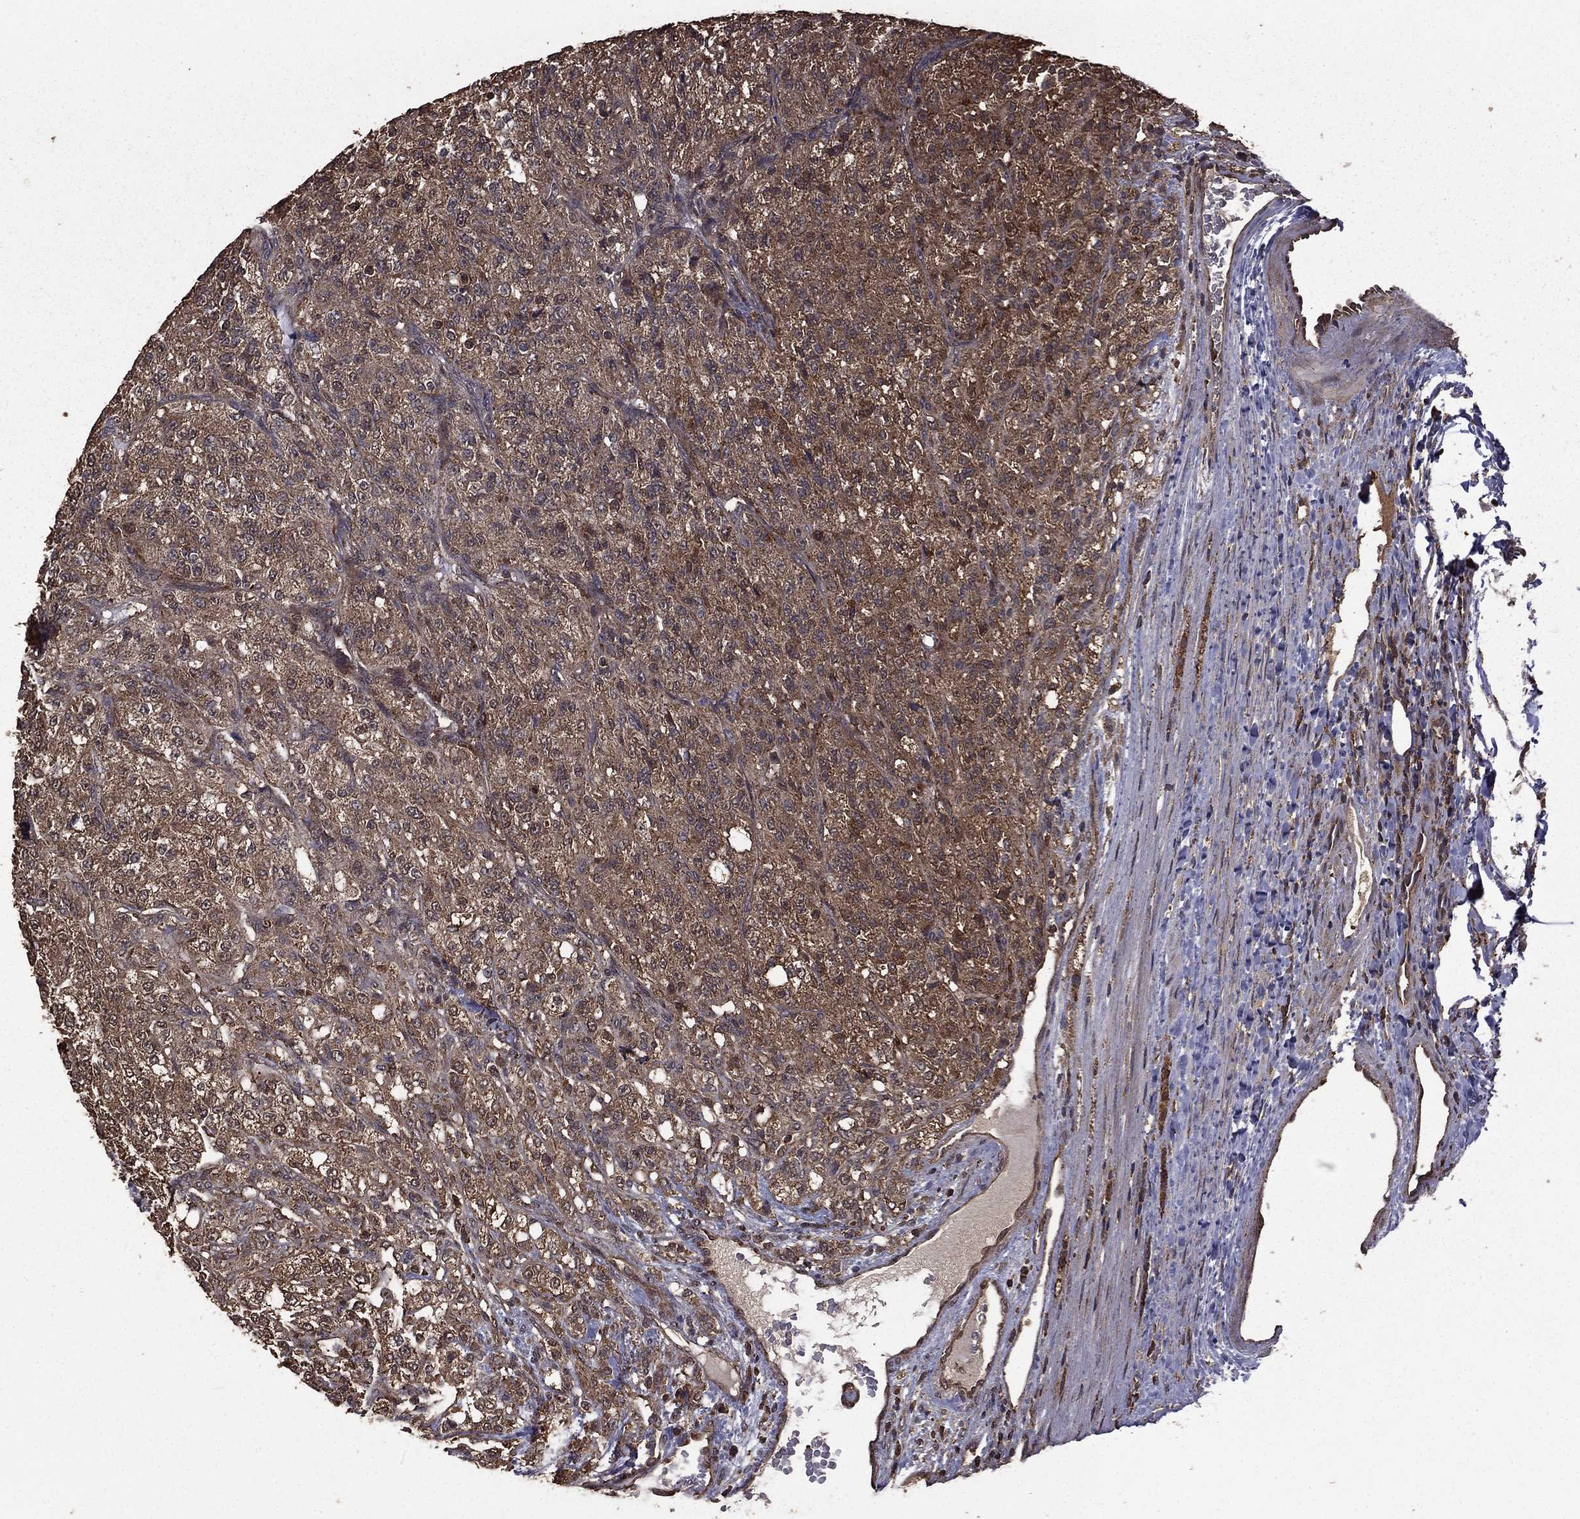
{"staining": {"intensity": "weak", "quantity": "25%-75%", "location": "cytoplasmic/membranous"}, "tissue": "renal cancer", "cell_type": "Tumor cells", "image_type": "cancer", "snomed": [{"axis": "morphology", "description": "Adenocarcinoma, NOS"}, {"axis": "topography", "description": "Kidney"}], "caption": "The immunohistochemical stain labels weak cytoplasmic/membranous positivity in tumor cells of adenocarcinoma (renal) tissue.", "gene": "BIRC6", "patient": {"sex": "female", "age": 63}}